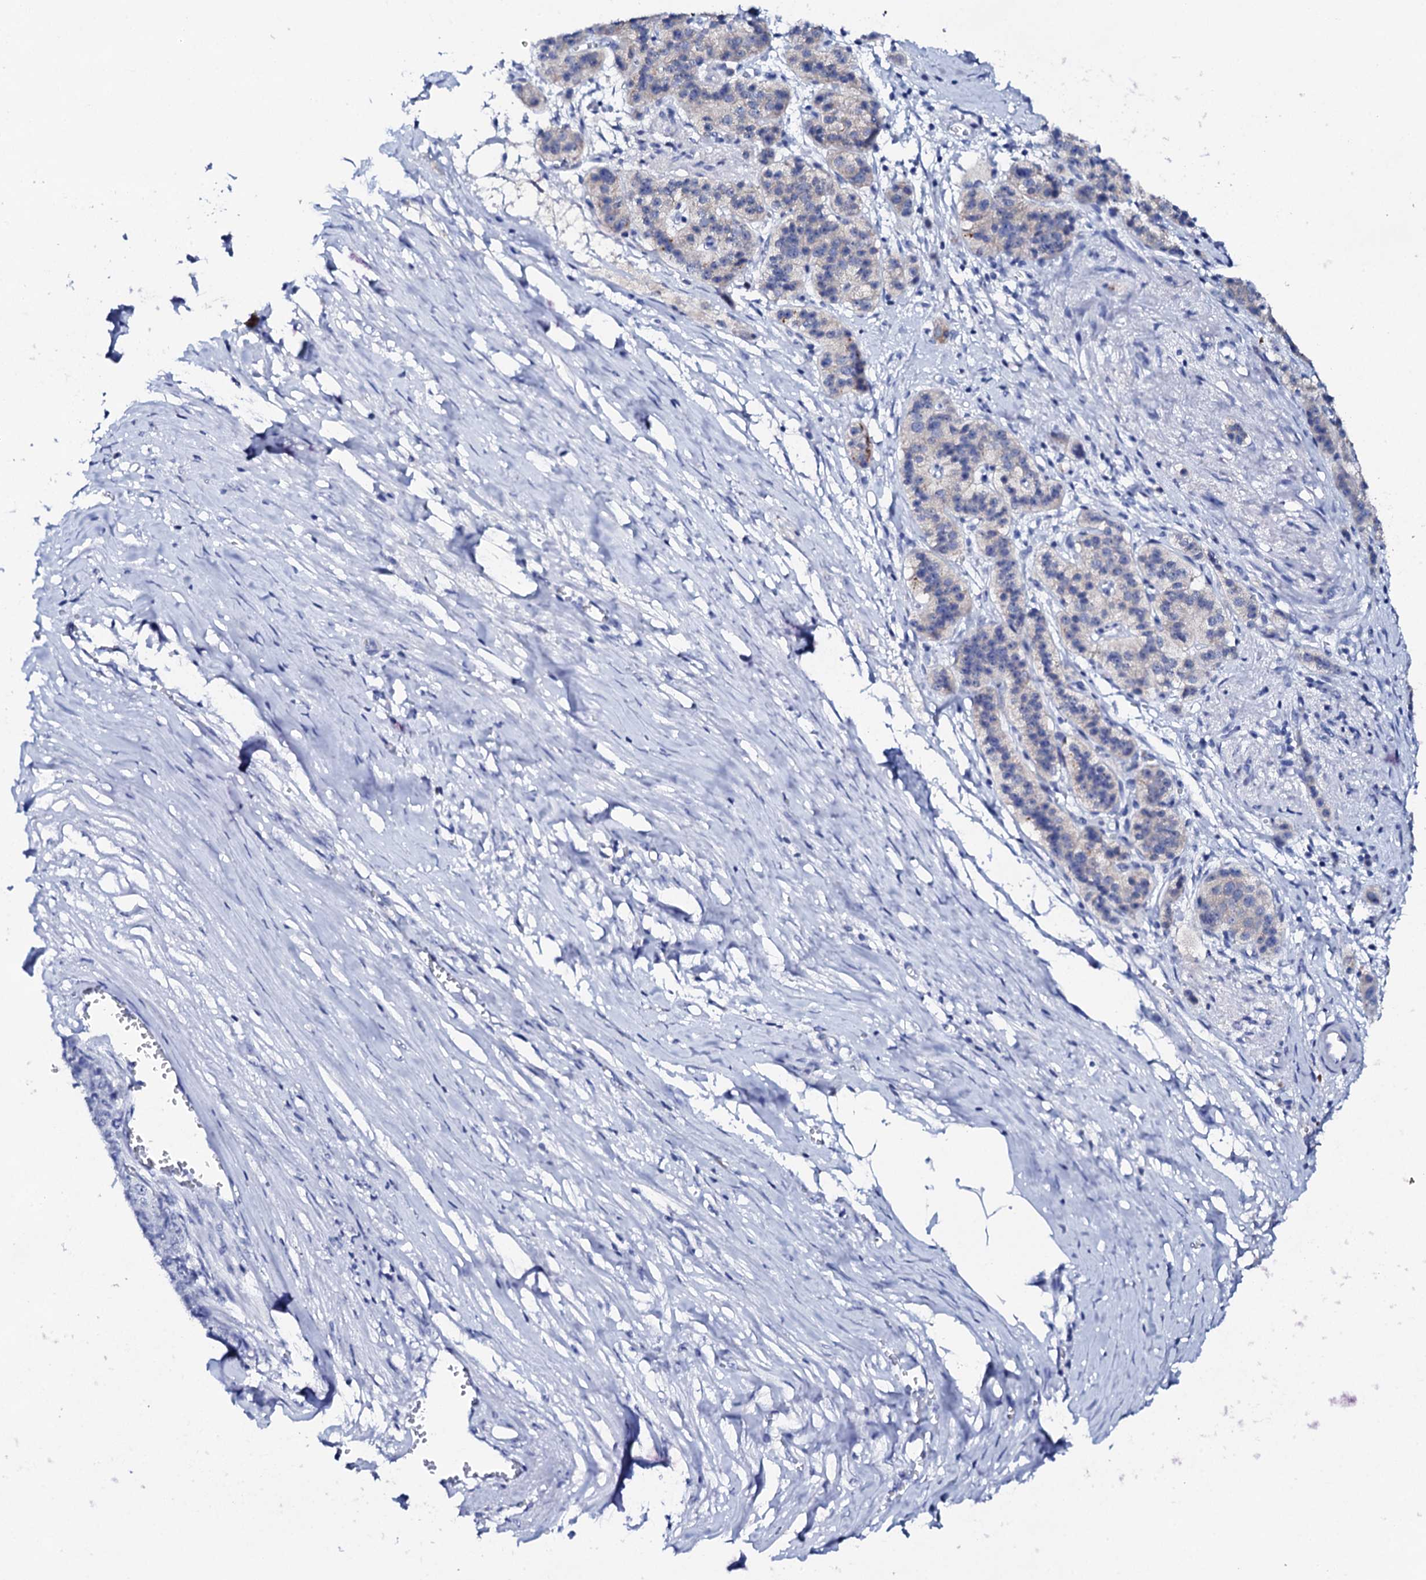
{"staining": {"intensity": "negative", "quantity": "none", "location": "none"}, "tissue": "pancreatic cancer", "cell_type": "Tumor cells", "image_type": "cancer", "snomed": [{"axis": "morphology", "description": "Adenocarcinoma, NOS"}, {"axis": "topography", "description": "Pancreas"}], "caption": "Immunohistochemistry histopathology image of pancreatic cancer (adenocarcinoma) stained for a protein (brown), which reveals no expression in tumor cells.", "gene": "FBXL16", "patient": {"sex": "male", "age": 50}}